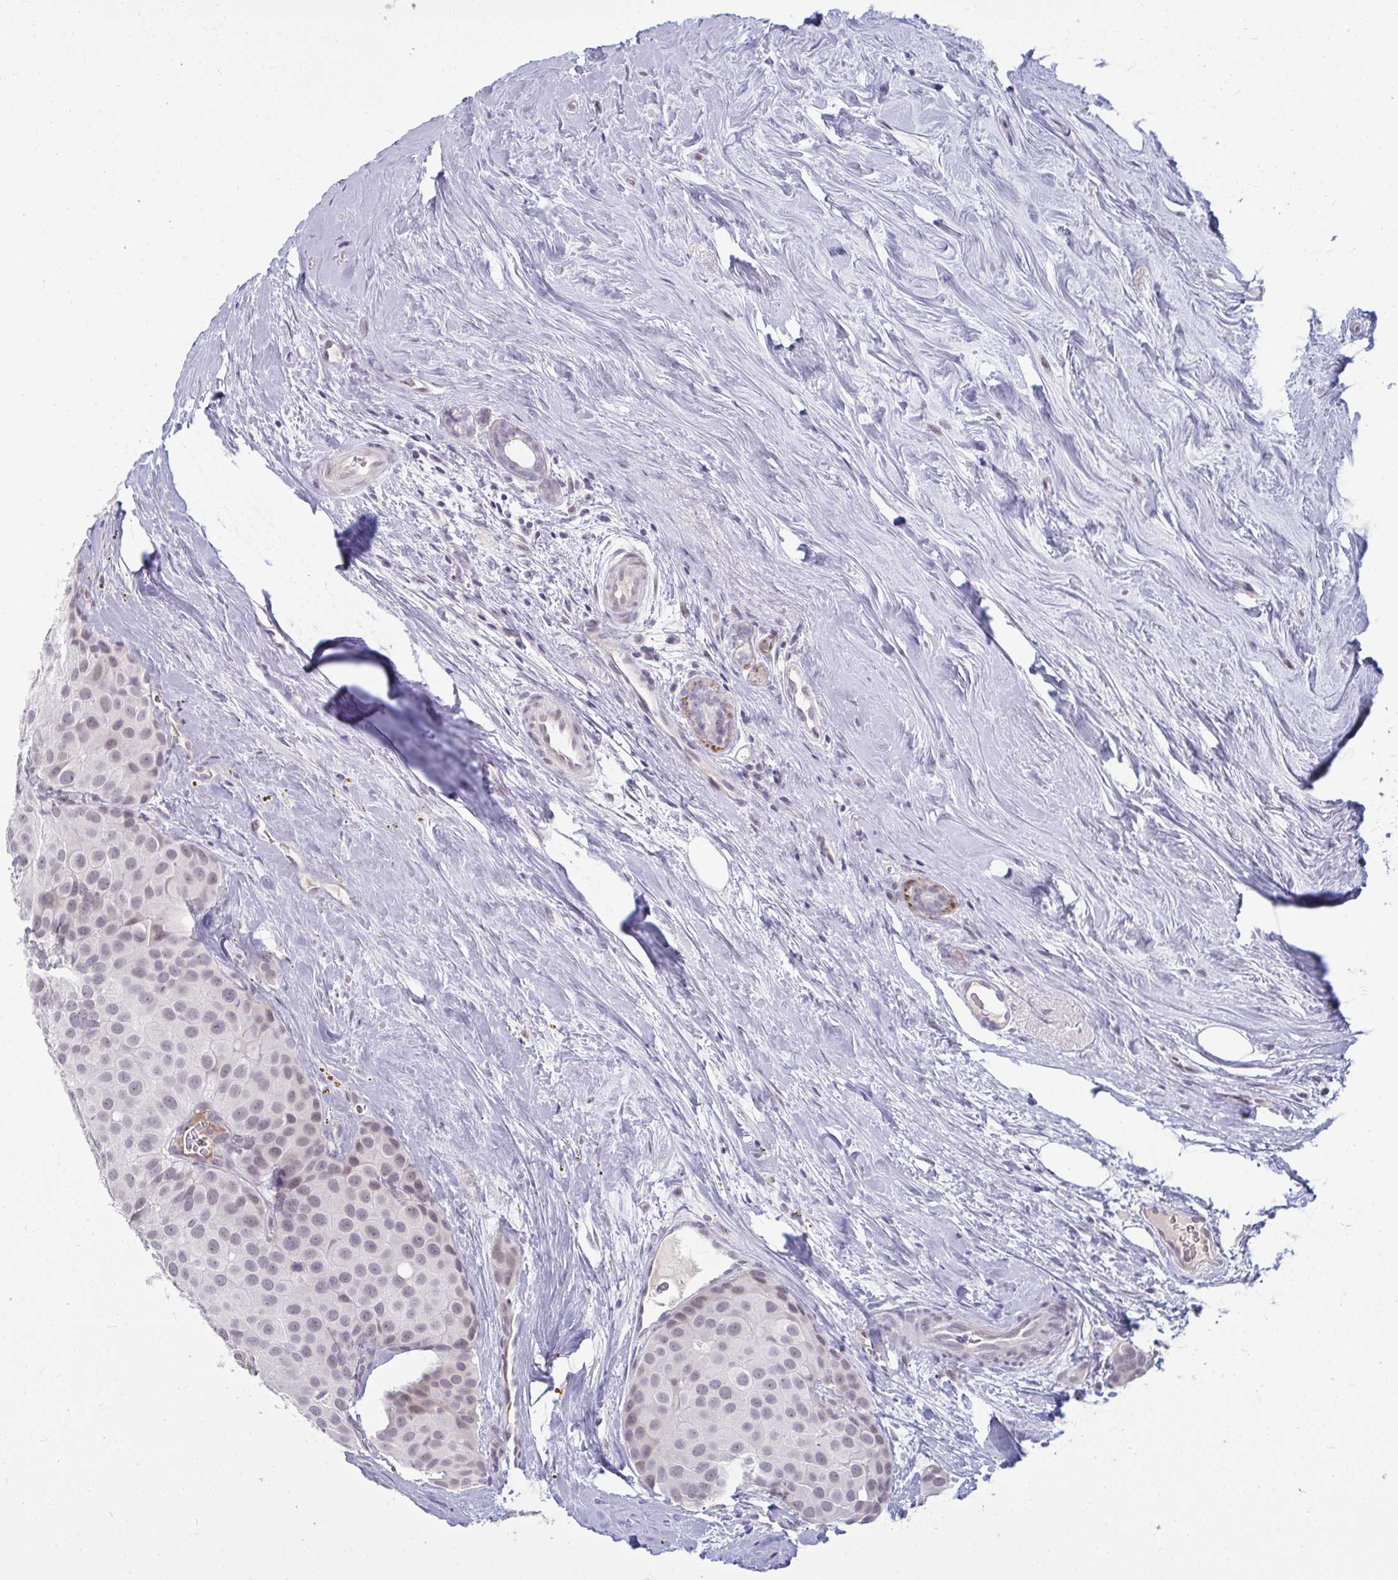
{"staining": {"intensity": "negative", "quantity": "none", "location": "none"}, "tissue": "breast cancer", "cell_type": "Tumor cells", "image_type": "cancer", "snomed": [{"axis": "morphology", "description": "Duct carcinoma"}, {"axis": "topography", "description": "Breast"}], "caption": "IHC histopathology image of human intraductal carcinoma (breast) stained for a protein (brown), which reveals no positivity in tumor cells.", "gene": "RNASEH1", "patient": {"sex": "female", "age": 70}}